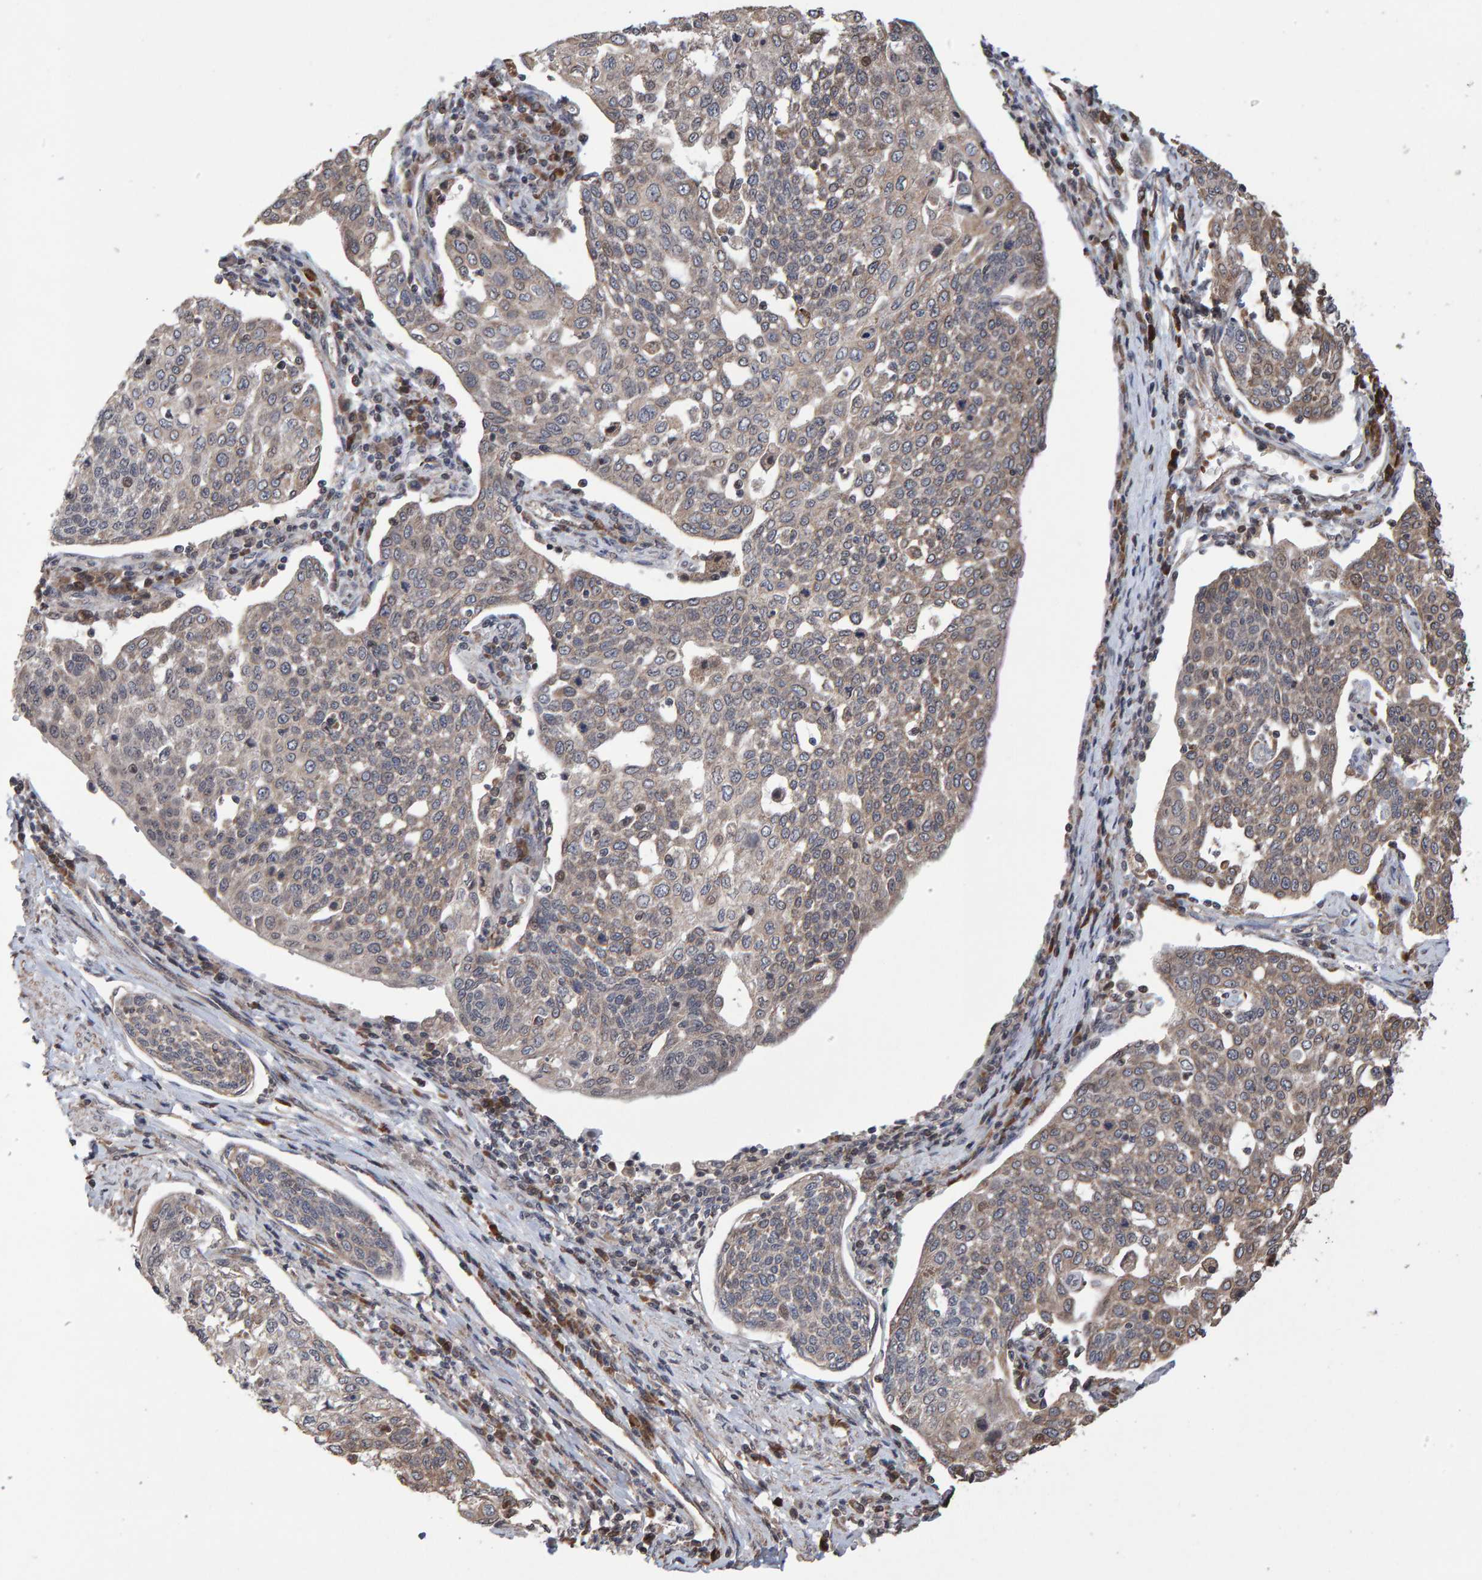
{"staining": {"intensity": "weak", "quantity": ">75%", "location": "cytoplasmic/membranous"}, "tissue": "cervical cancer", "cell_type": "Tumor cells", "image_type": "cancer", "snomed": [{"axis": "morphology", "description": "Squamous cell carcinoma, NOS"}, {"axis": "topography", "description": "Cervix"}], "caption": "Tumor cells reveal low levels of weak cytoplasmic/membranous staining in about >75% of cells in cervical squamous cell carcinoma. (DAB = brown stain, brightfield microscopy at high magnification).", "gene": "PECR", "patient": {"sex": "female", "age": 34}}